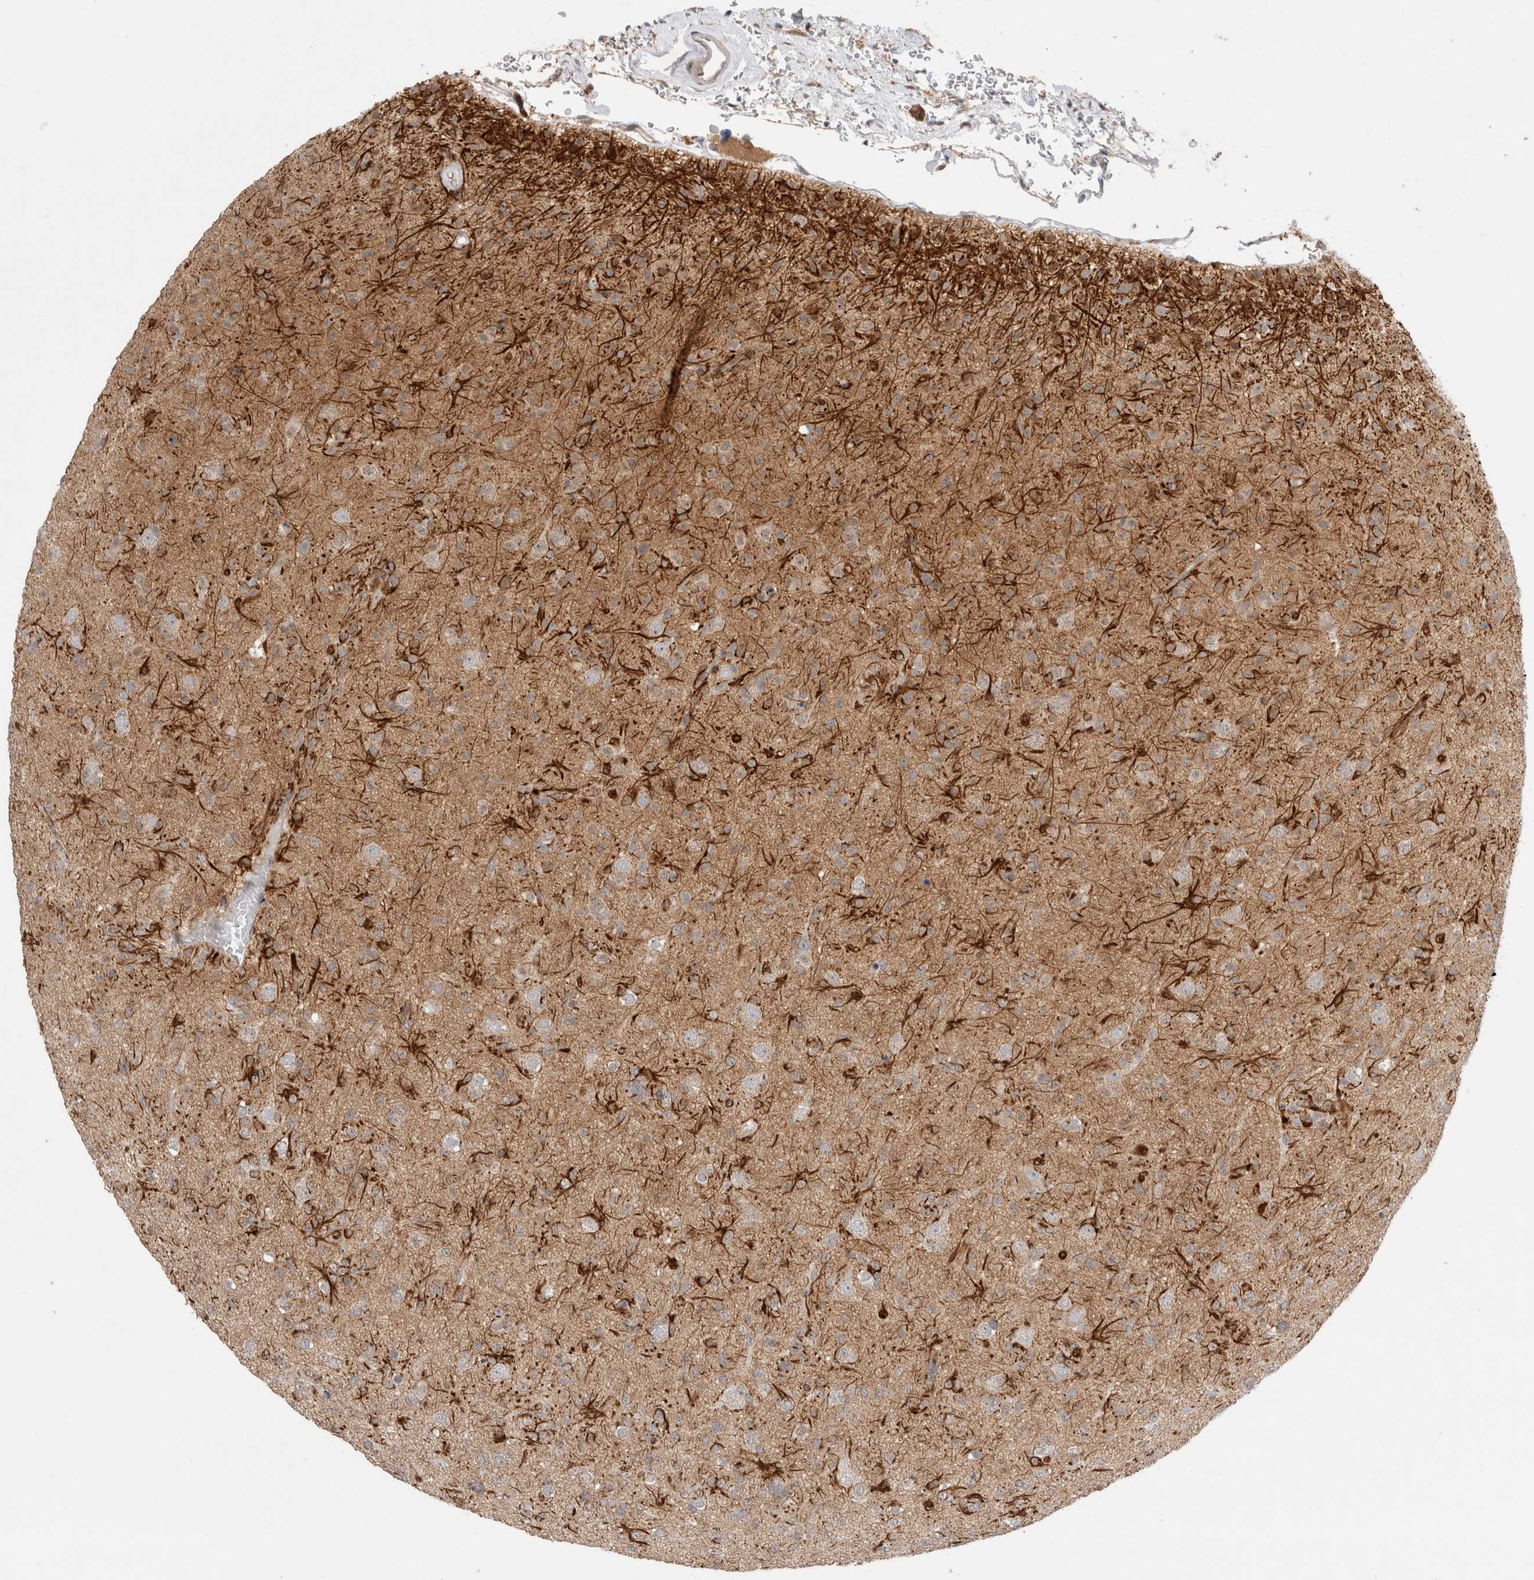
{"staining": {"intensity": "negative", "quantity": "none", "location": "none"}, "tissue": "glioma", "cell_type": "Tumor cells", "image_type": "cancer", "snomed": [{"axis": "morphology", "description": "Glioma, malignant, Low grade"}, {"axis": "topography", "description": "Brain"}], "caption": "Immunohistochemistry (IHC) micrograph of neoplastic tissue: glioma stained with DAB (3,3'-diaminobenzidine) exhibits no significant protein staining in tumor cells. (Stains: DAB (3,3'-diaminobenzidine) IHC with hematoxylin counter stain, Microscopy: brightfield microscopy at high magnification).", "gene": "SLC29A1", "patient": {"sex": "male", "age": 65}}